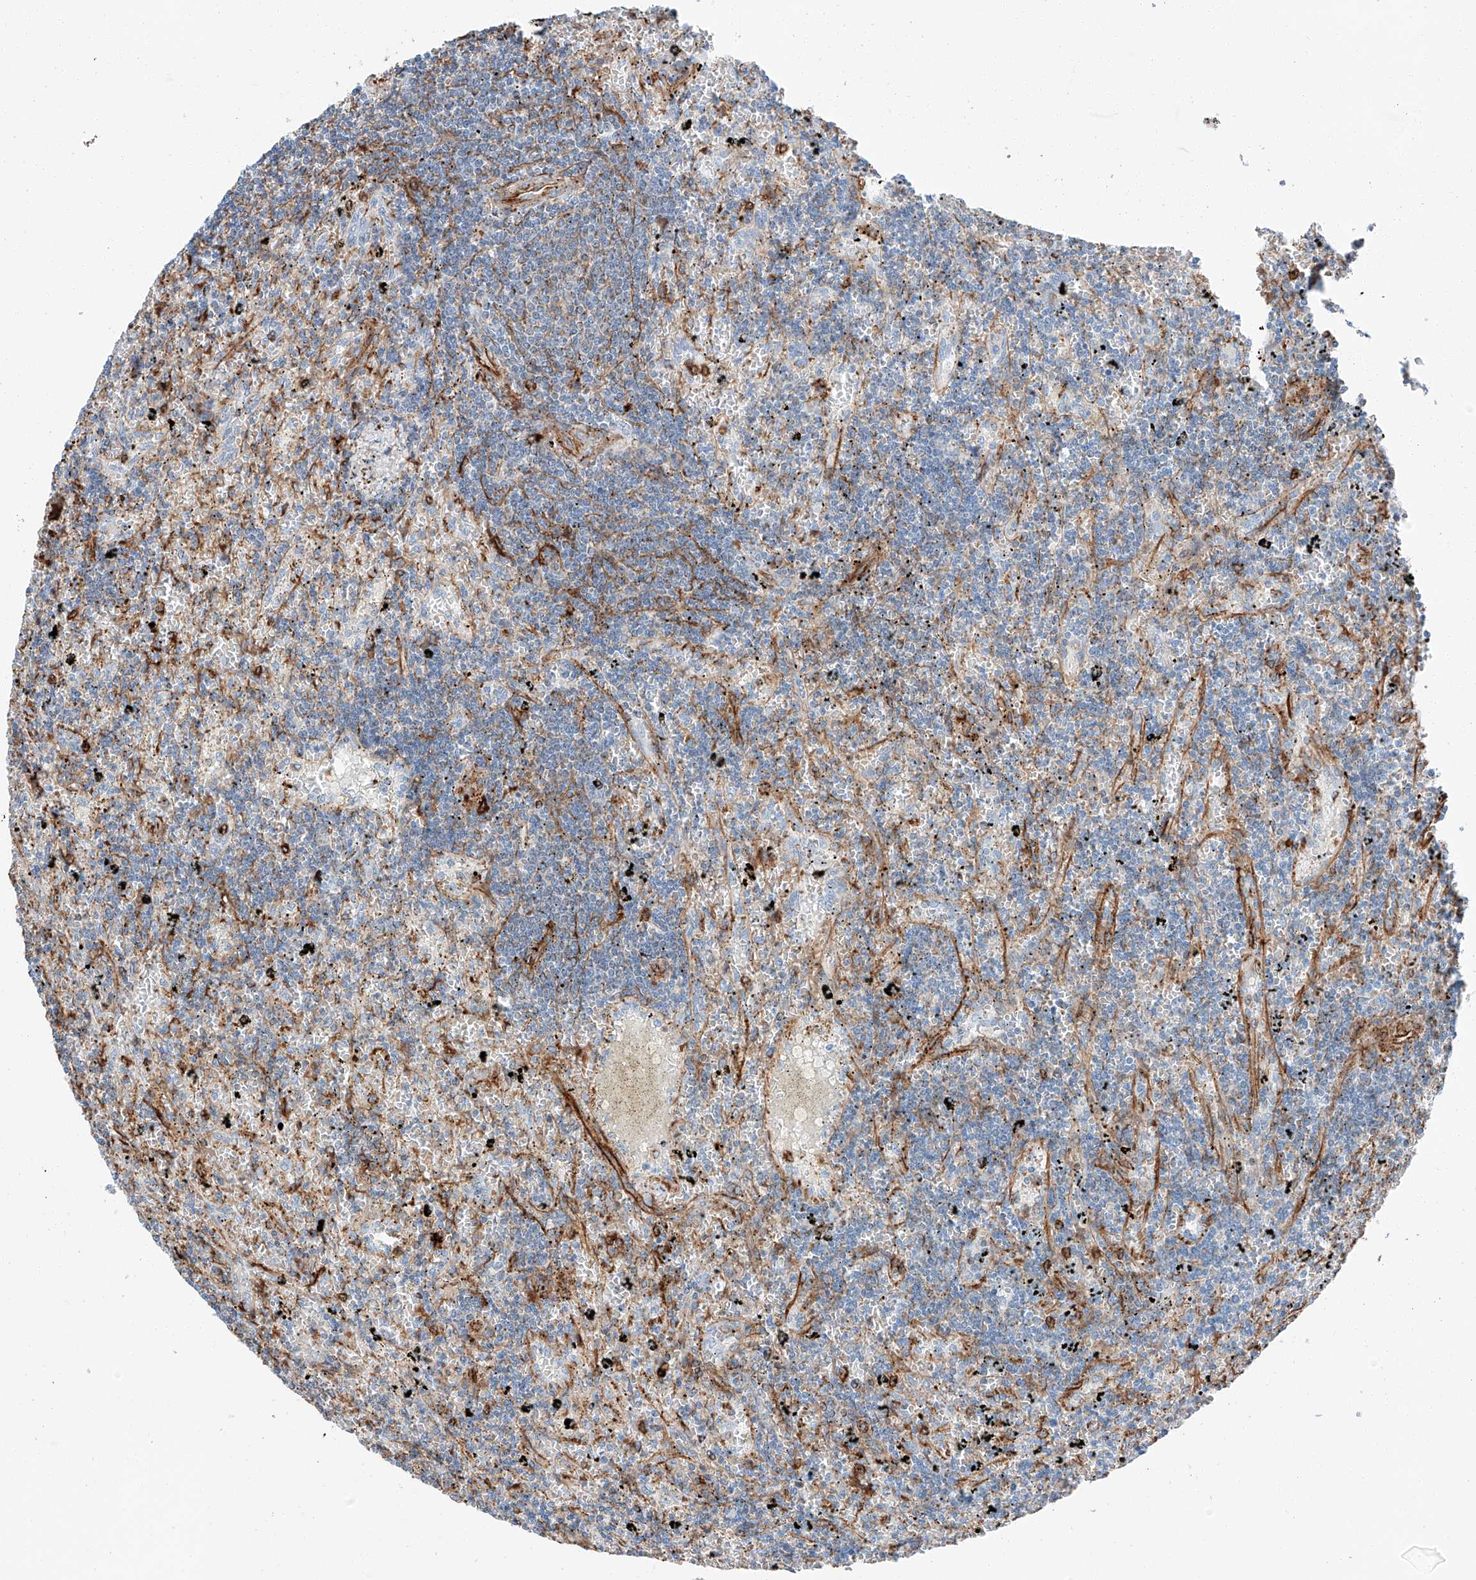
{"staining": {"intensity": "negative", "quantity": "none", "location": "none"}, "tissue": "lymphoma", "cell_type": "Tumor cells", "image_type": "cancer", "snomed": [{"axis": "morphology", "description": "Malignant lymphoma, non-Hodgkin's type, Low grade"}, {"axis": "topography", "description": "Spleen"}], "caption": "Immunohistochemical staining of human malignant lymphoma, non-Hodgkin's type (low-grade) reveals no significant expression in tumor cells. The staining was performed using DAB to visualize the protein expression in brown, while the nuclei were stained in blue with hematoxylin (Magnification: 20x).", "gene": "ZNF804A", "patient": {"sex": "male", "age": 76}}